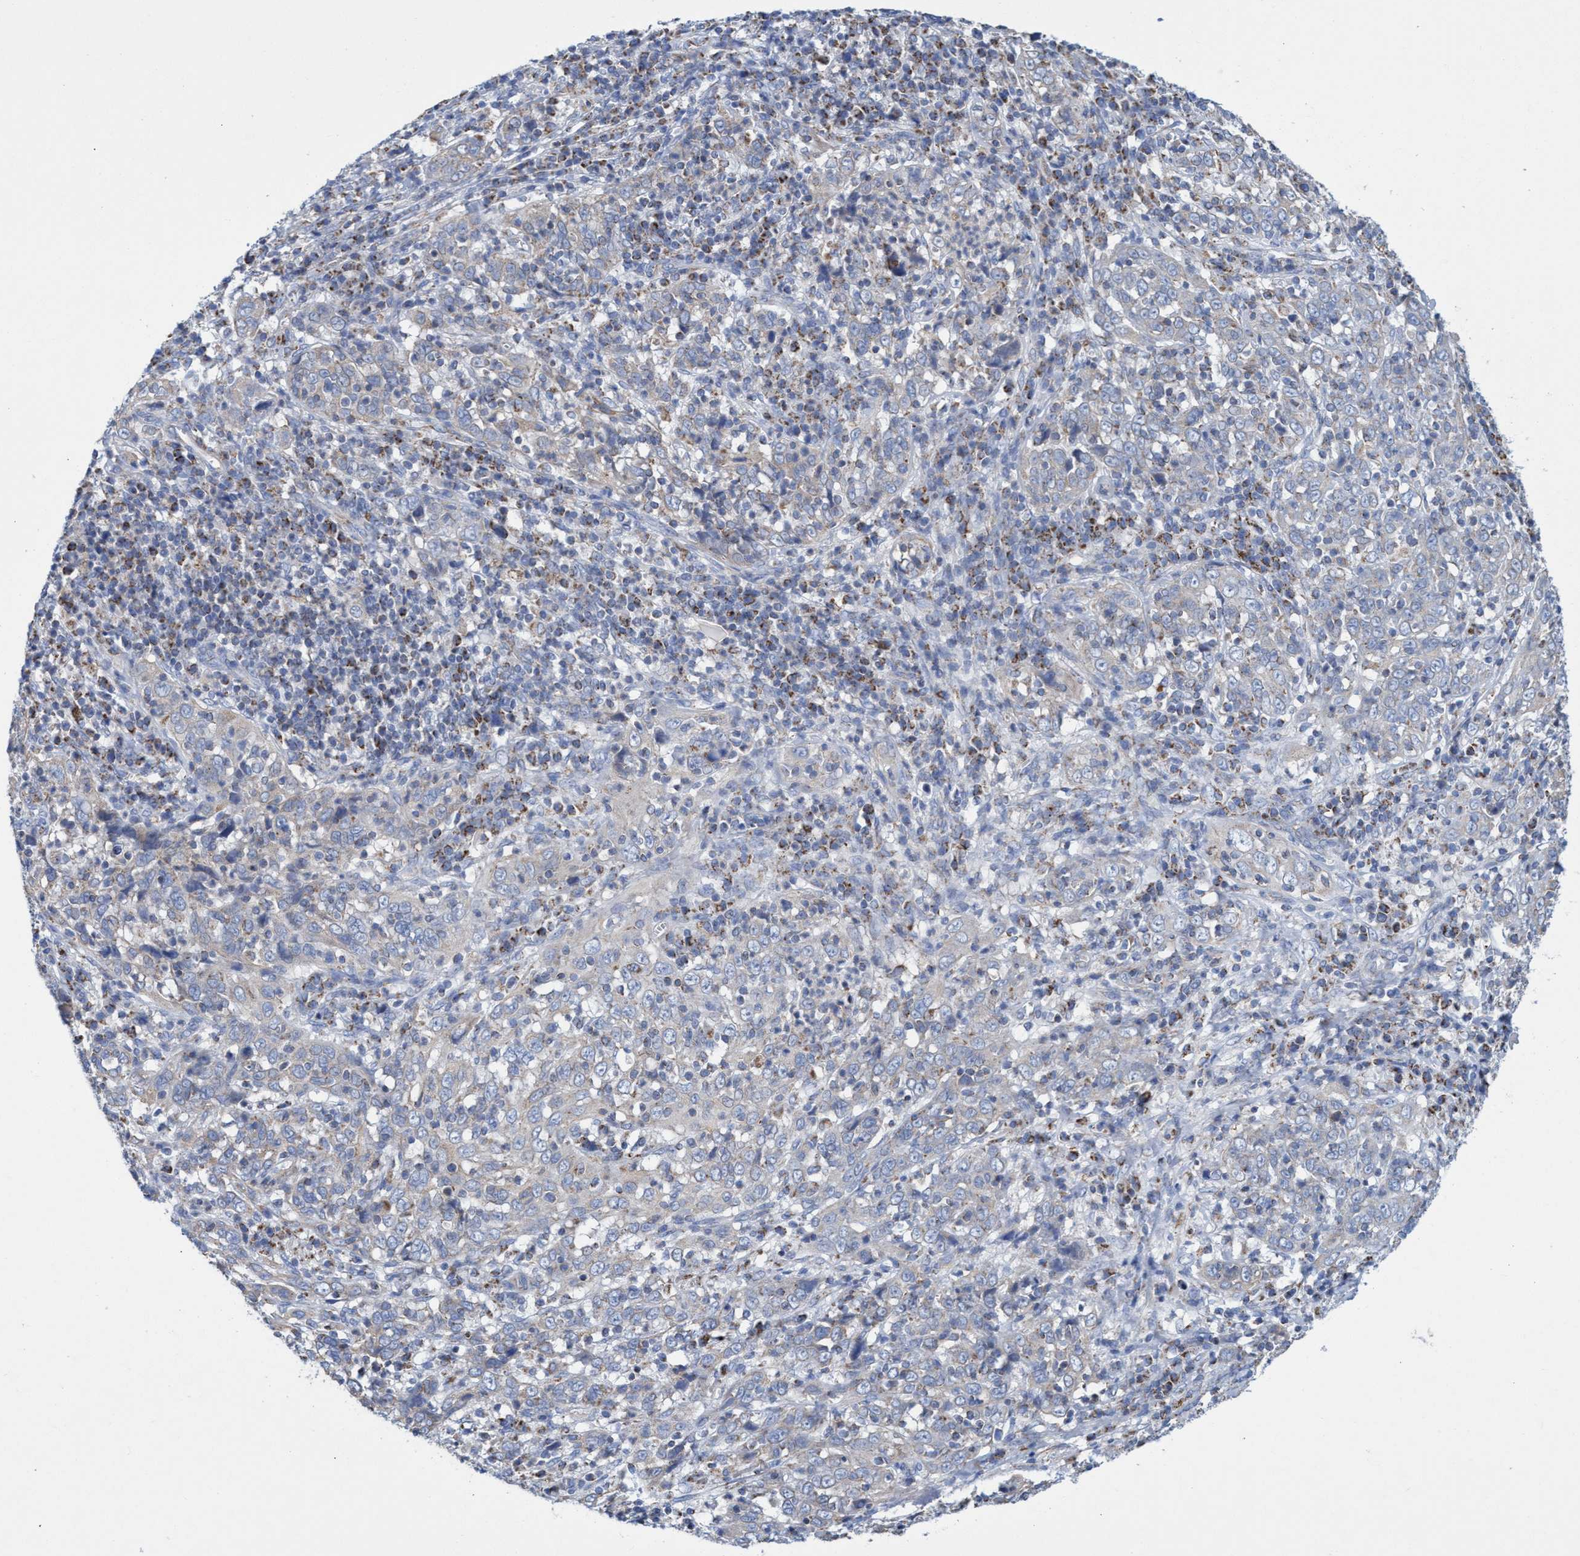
{"staining": {"intensity": "negative", "quantity": "none", "location": "none"}, "tissue": "cervical cancer", "cell_type": "Tumor cells", "image_type": "cancer", "snomed": [{"axis": "morphology", "description": "Squamous cell carcinoma, NOS"}, {"axis": "topography", "description": "Cervix"}], "caption": "The photomicrograph exhibits no significant expression in tumor cells of cervical cancer (squamous cell carcinoma). The staining was performed using DAB (3,3'-diaminobenzidine) to visualize the protein expression in brown, while the nuclei were stained in blue with hematoxylin (Magnification: 20x).", "gene": "ZNF750", "patient": {"sex": "female", "age": 46}}